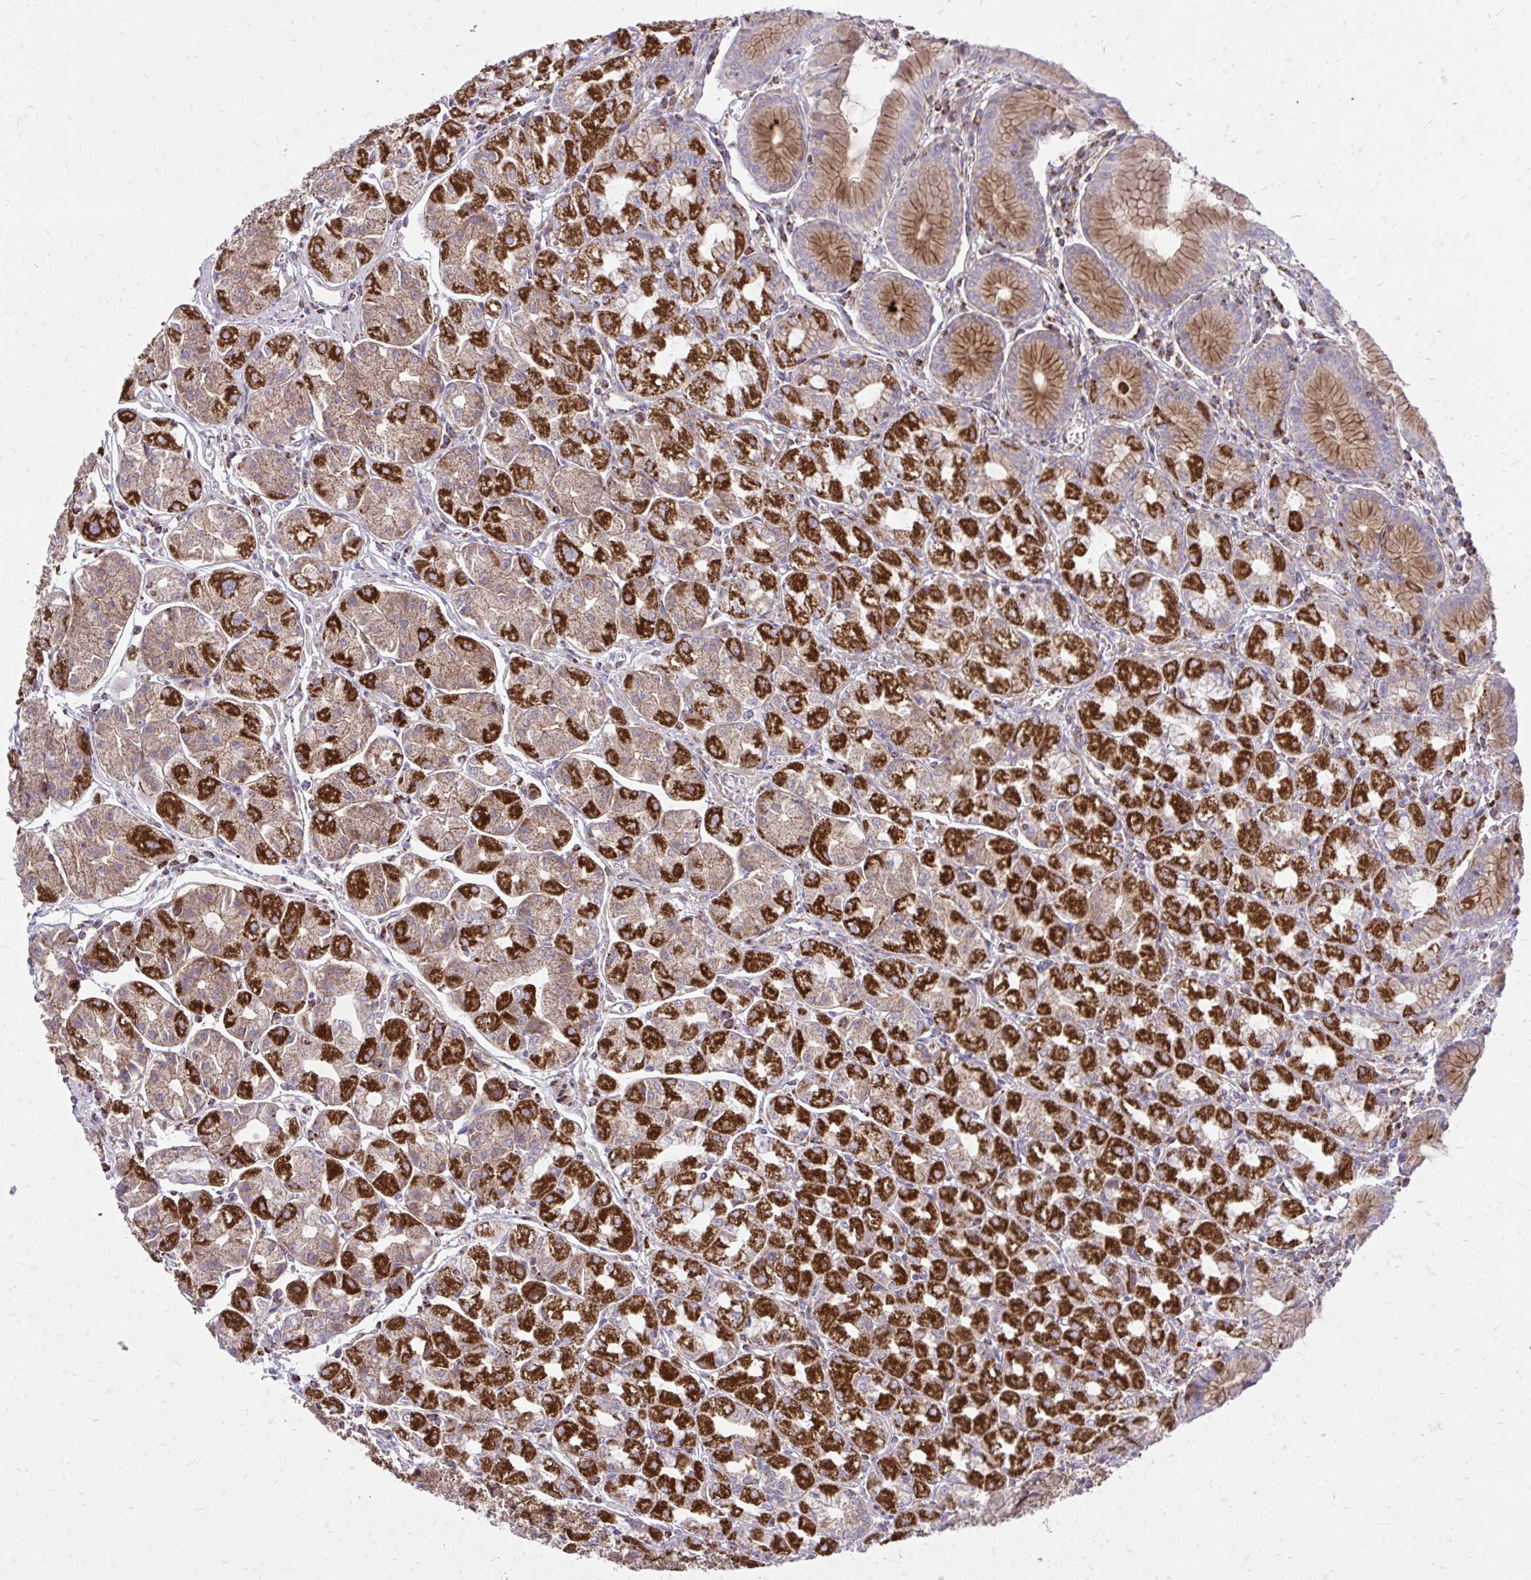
{"staining": {"intensity": "strong", "quantity": "25%-75%", "location": "cytoplasmic/membranous"}, "tissue": "stomach", "cell_type": "Glandular cells", "image_type": "normal", "snomed": [{"axis": "morphology", "description": "Normal tissue, NOS"}, {"axis": "topography", "description": "Stomach"}], "caption": "Immunohistochemistry of benign stomach exhibits high levels of strong cytoplasmic/membranous staining in approximately 25%-75% of glandular cells. The protein of interest is stained brown, and the nuclei are stained in blue (DAB IHC with brightfield microscopy, high magnification).", "gene": "SPTBN2", "patient": {"sex": "male", "age": 55}}